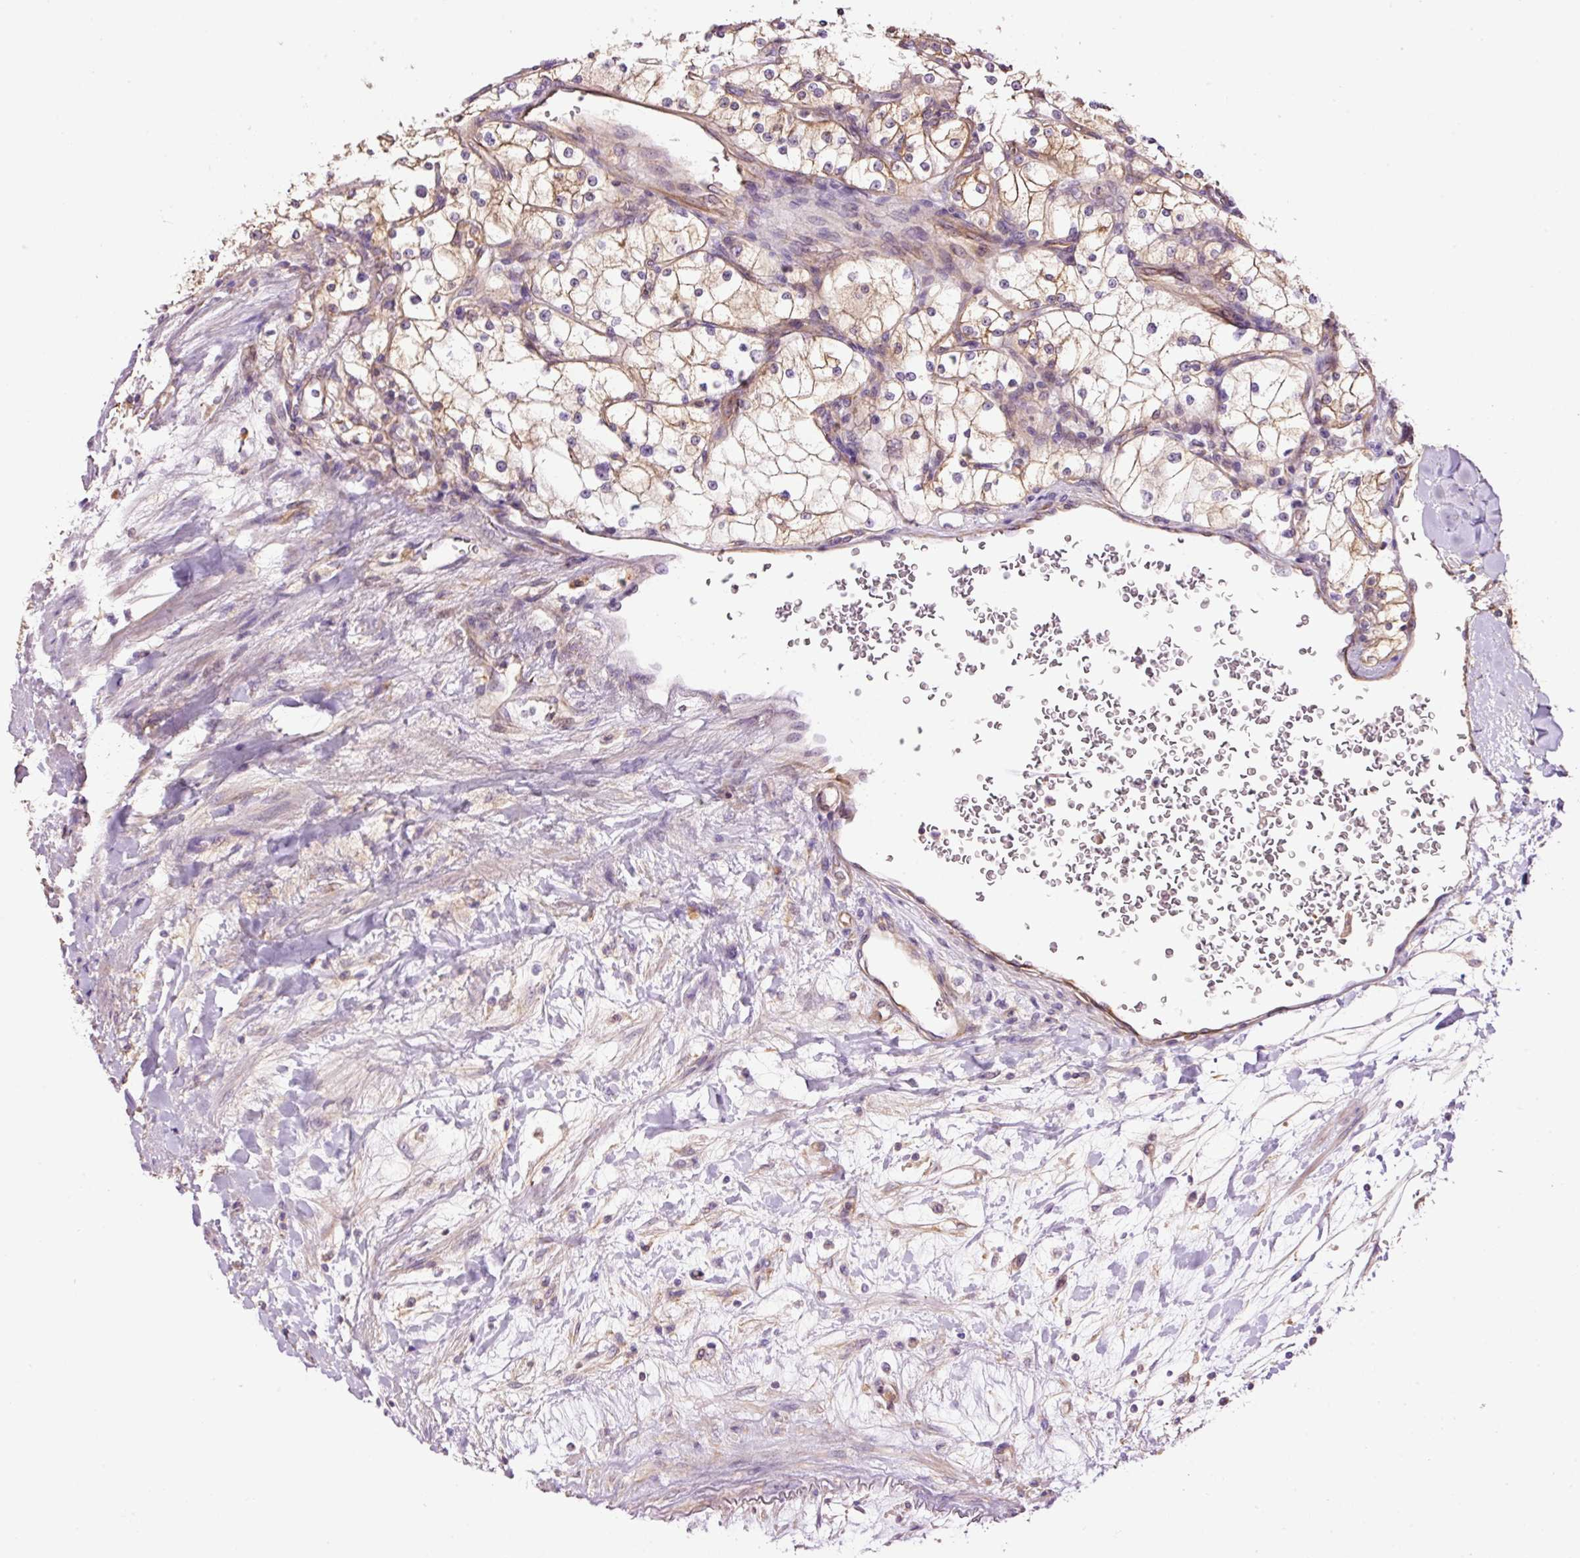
{"staining": {"intensity": "negative", "quantity": "none", "location": "none"}, "tissue": "renal cancer", "cell_type": "Tumor cells", "image_type": "cancer", "snomed": [{"axis": "morphology", "description": "Adenocarcinoma, NOS"}, {"axis": "topography", "description": "Kidney"}], "caption": "Immunohistochemistry image of human renal adenocarcinoma stained for a protein (brown), which demonstrates no positivity in tumor cells.", "gene": "PCK2", "patient": {"sex": "male", "age": 80}}